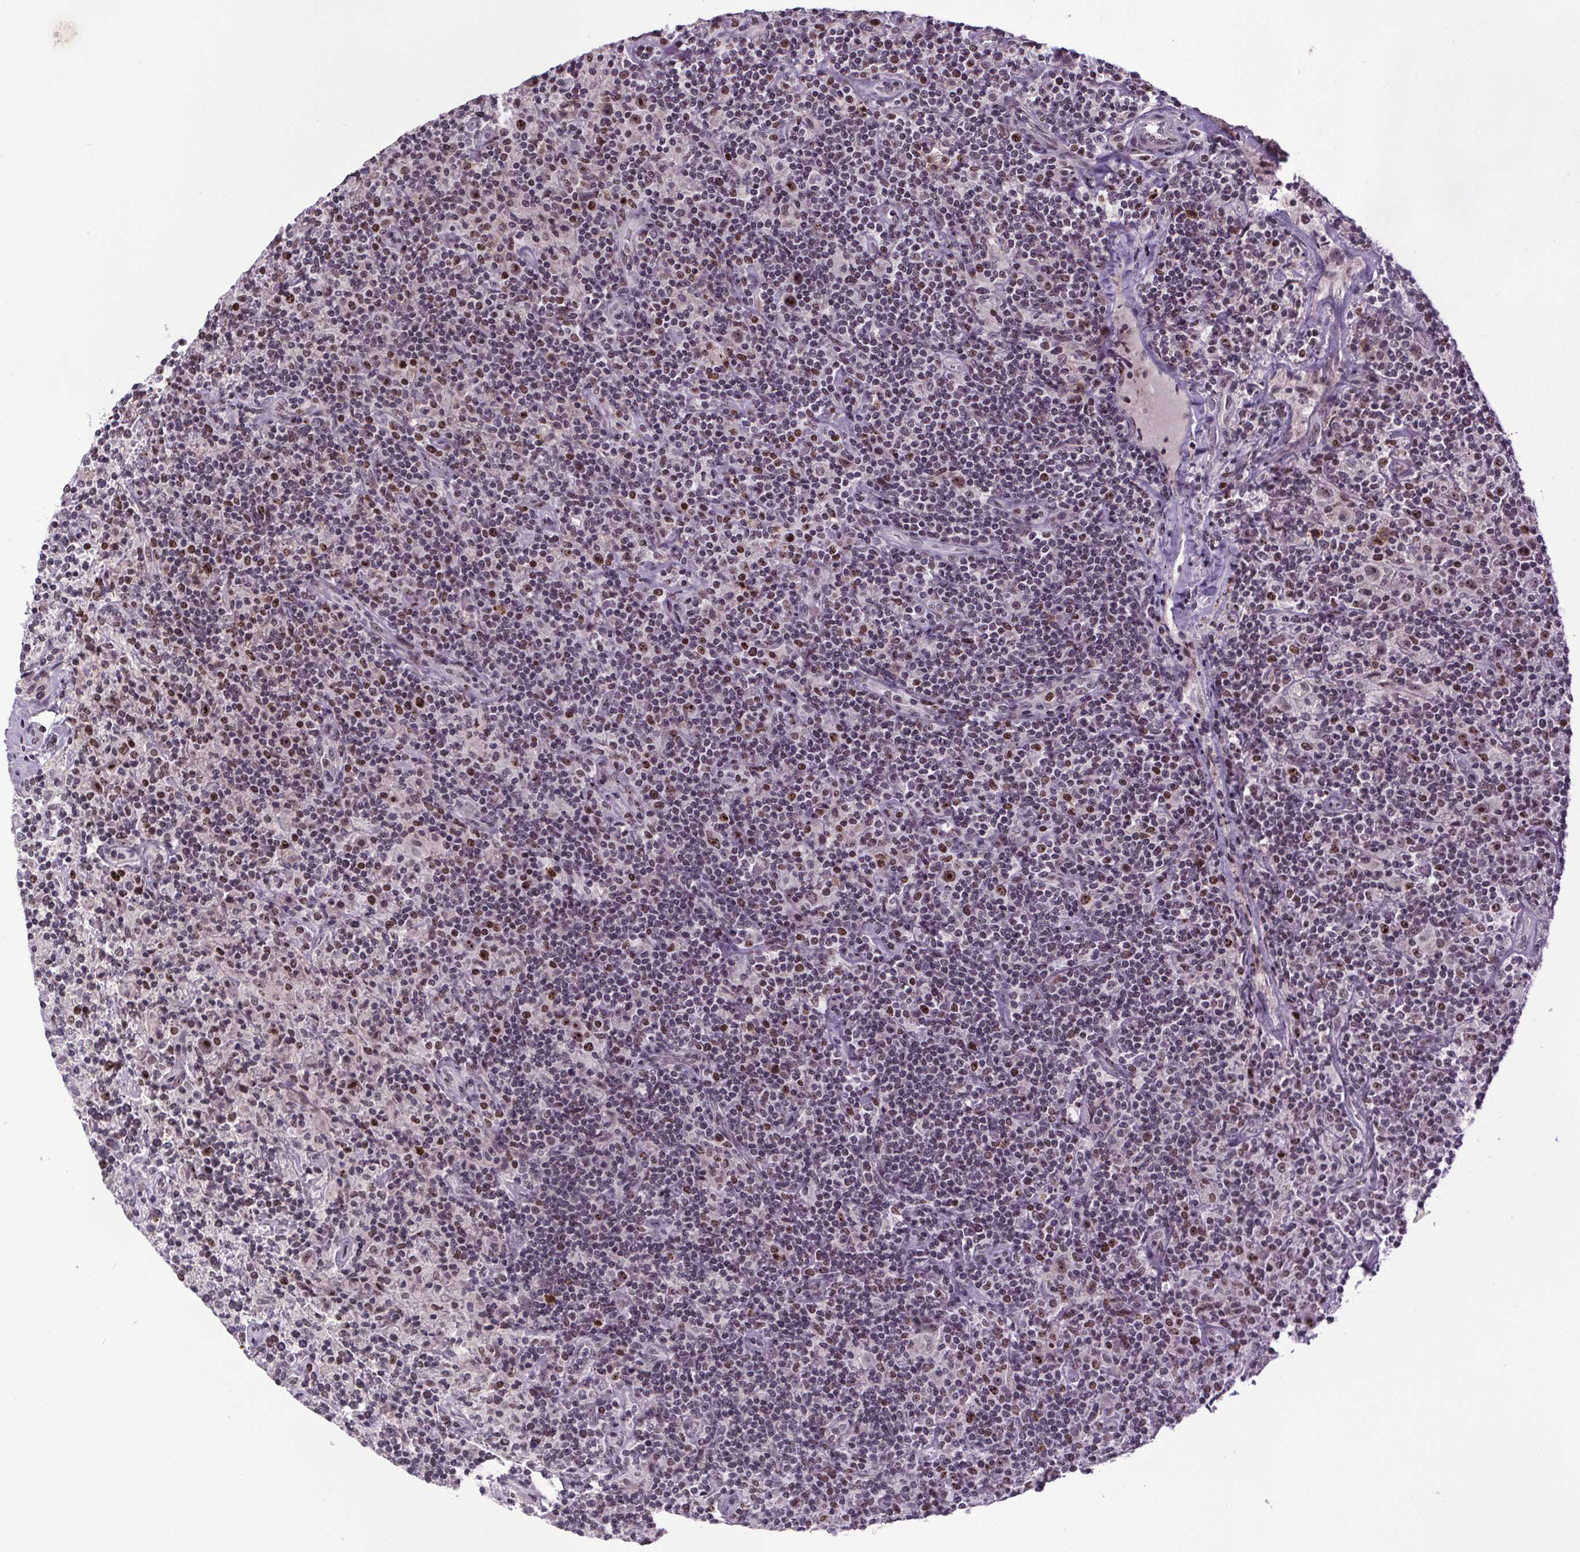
{"staining": {"intensity": "strong", "quantity": ">75%", "location": "nuclear"}, "tissue": "lymphoma", "cell_type": "Tumor cells", "image_type": "cancer", "snomed": [{"axis": "morphology", "description": "Hodgkin's disease, NOS"}, {"axis": "topography", "description": "Lymph node"}], "caption": "DAB immunohistochemical staining of Hodgkin's disease exhibits strong nuclear protein staining in about >75% of tumor cells. (DAB = brown stain, brightfield microscopy at high magnification).", "gene": "ATMIN", "patient": {"sex": "male", "age": 70}}